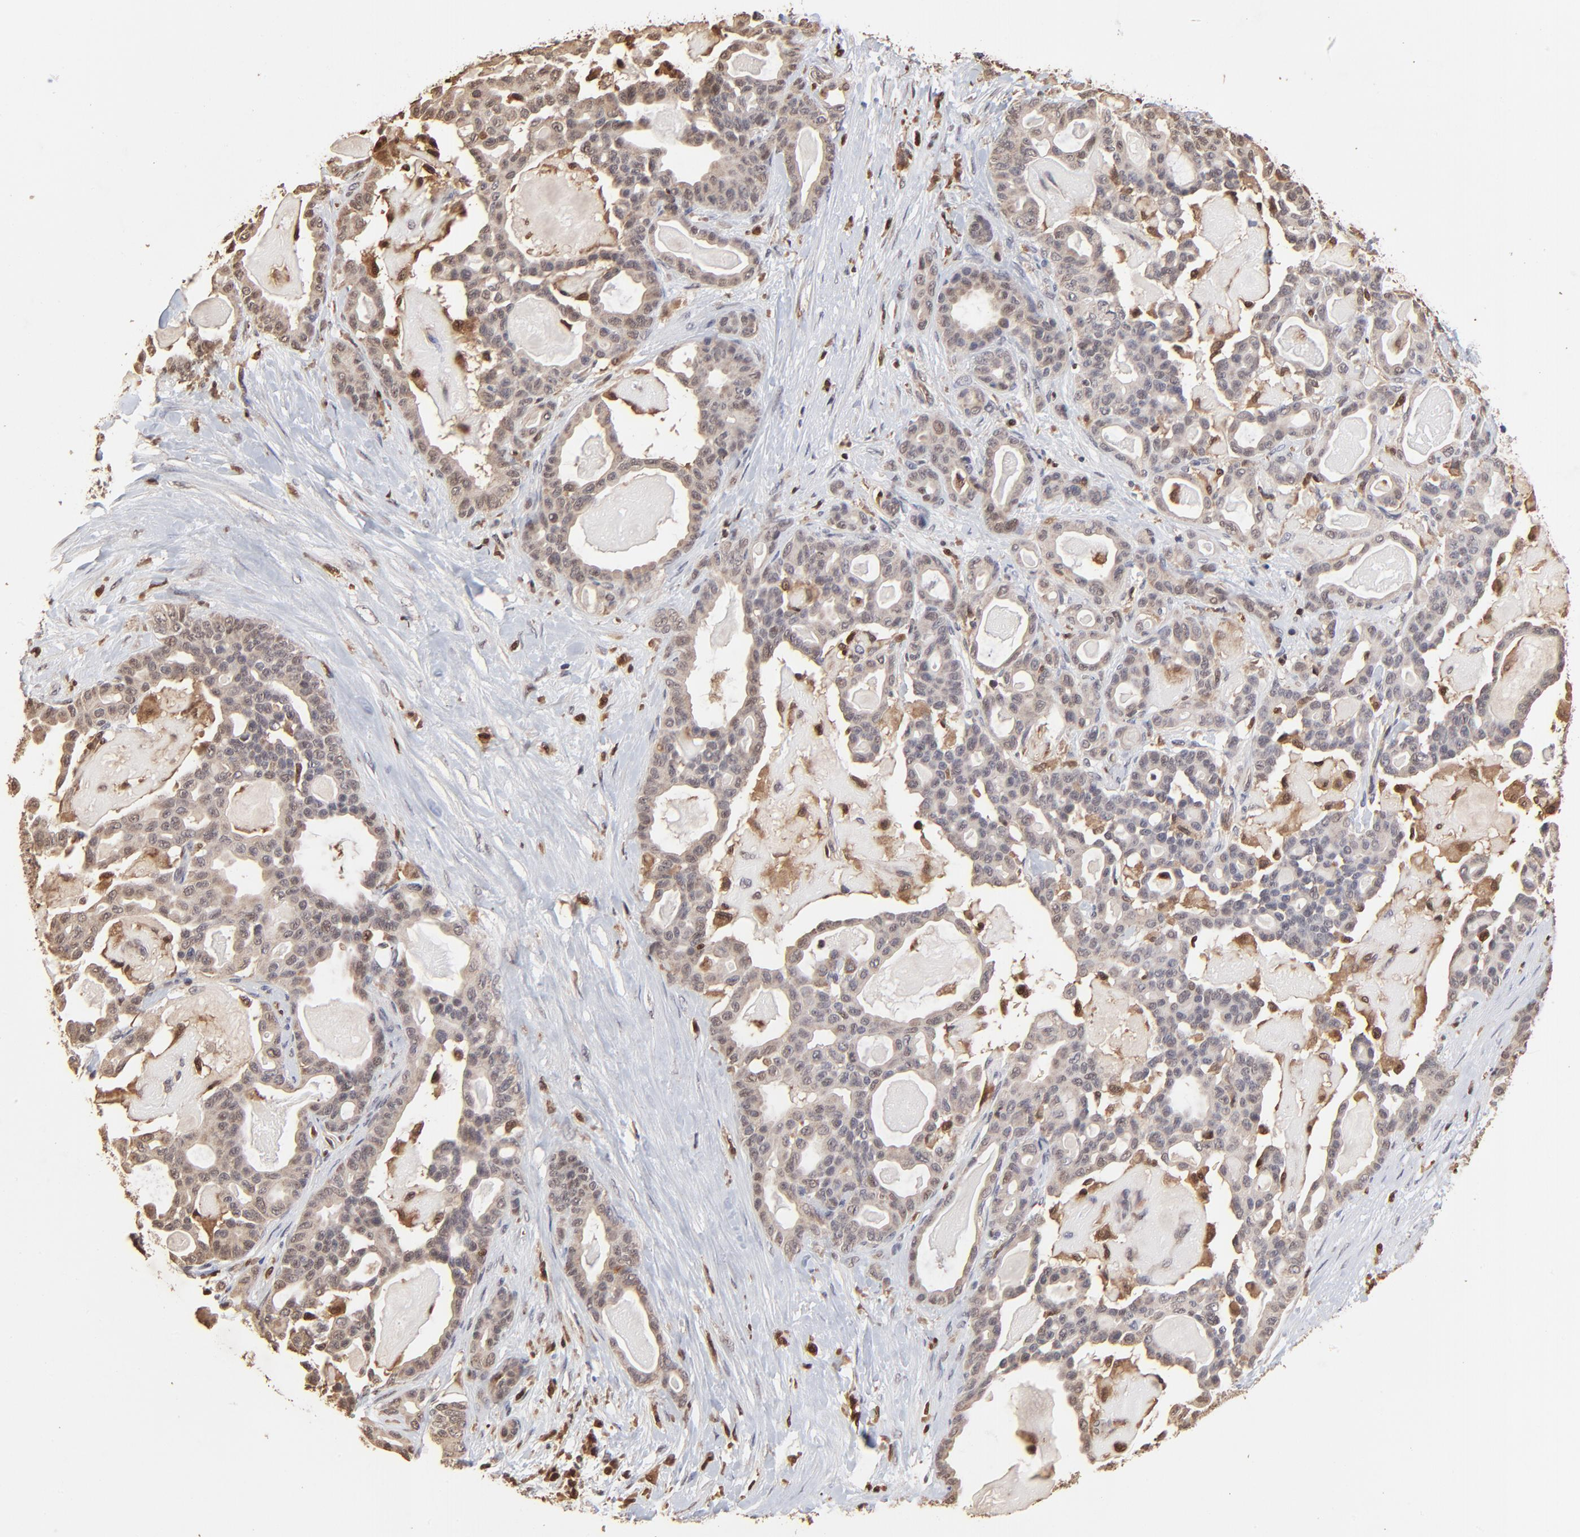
{"staining": {"intensity": "weak", "quantity": "<25%", "location": "nuclear"}, "tissue": "pancreatic cancer", "cell_type": "Tumor cells", "image_type": "cancer", "snomed": [{"axis": "morphology", "description": "Adenocarcinoma, NOS"}, {"axis": "topography", "description": "Pancreas"}], "caption": "Immunohistochemical staining of pancreatic cancer (adenocarcinoma) exhibits no significant staining in tumor cells.", "gene": "CASP1", "patient": {"sex": "male", "age": 63}}